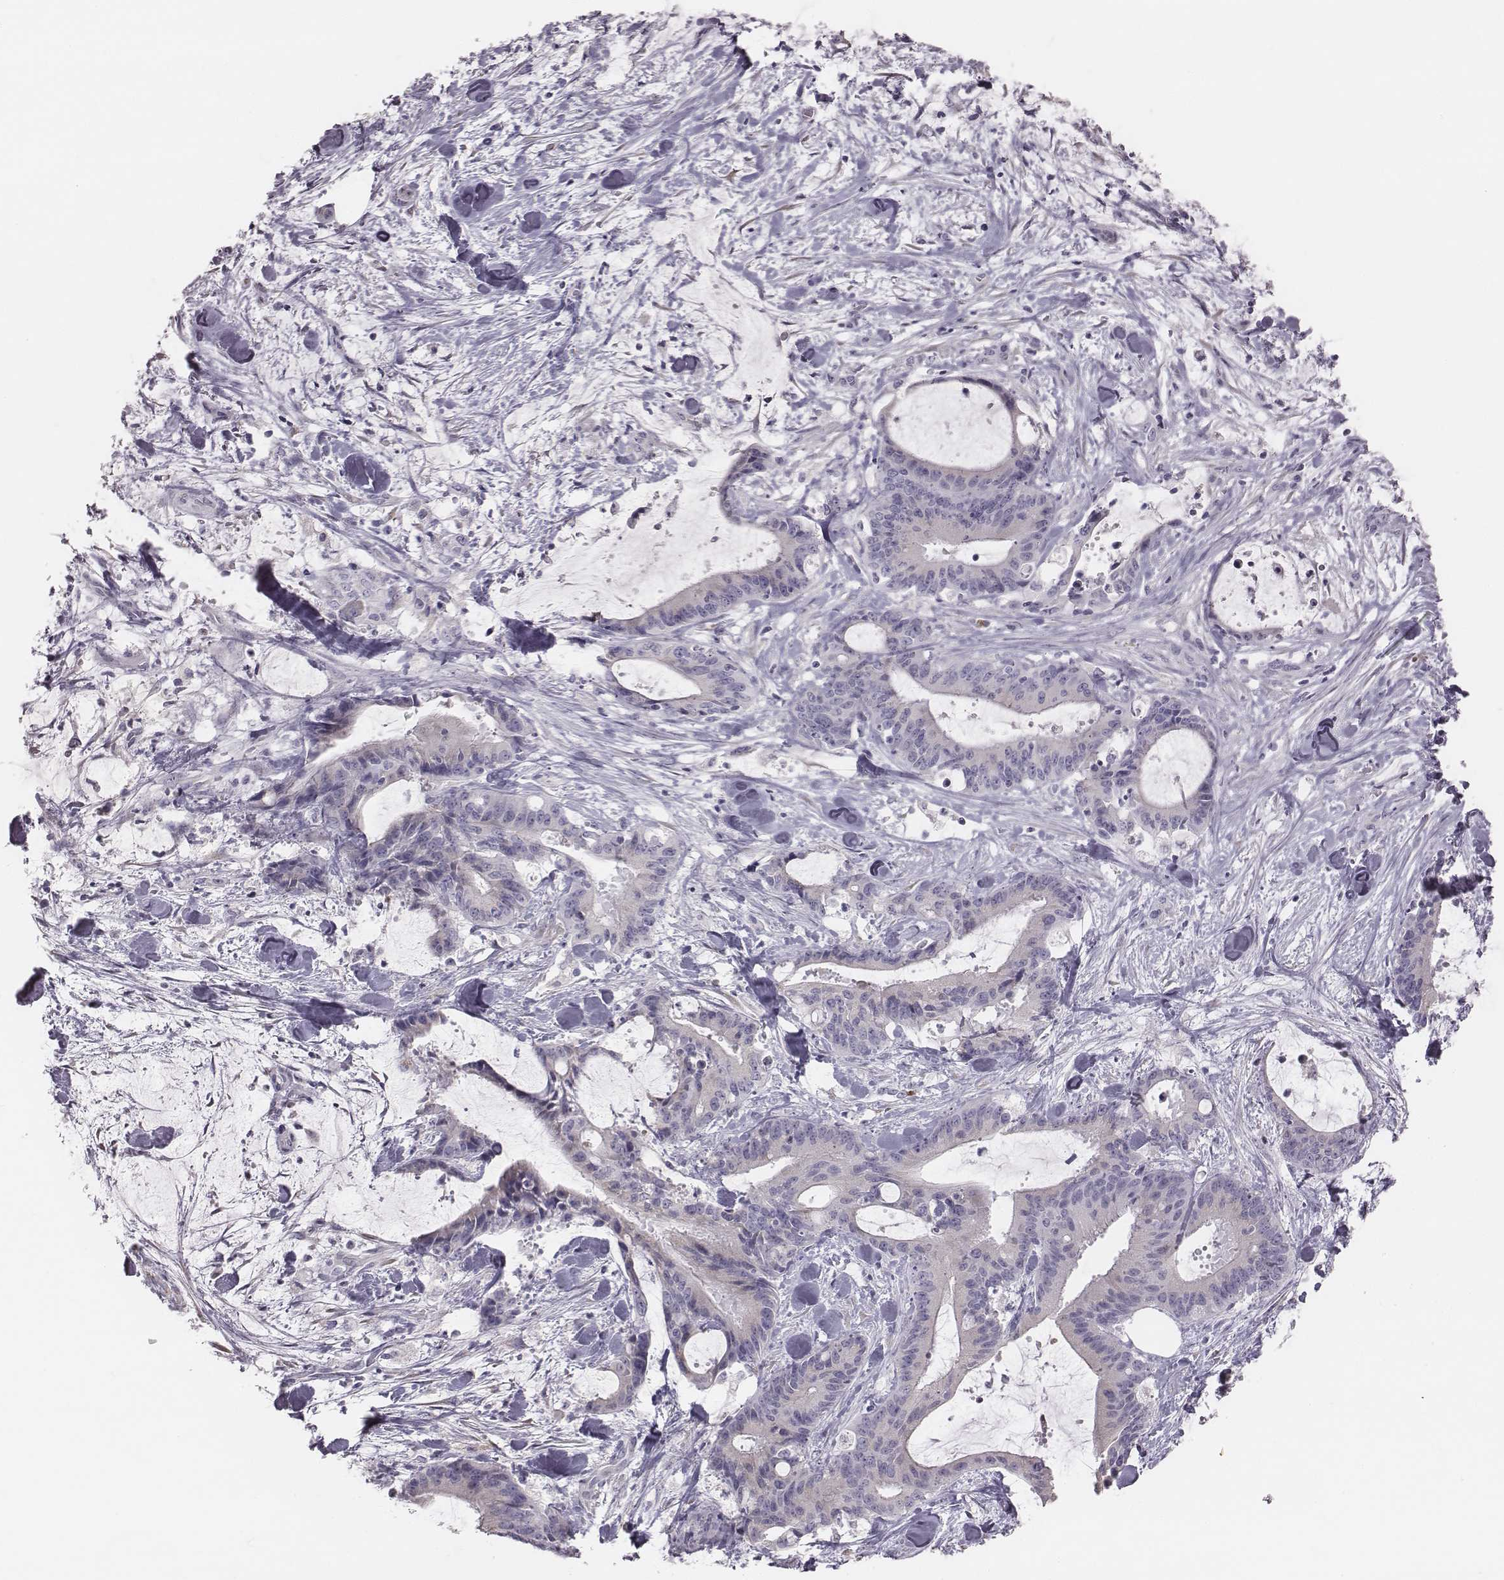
{"staining": {"intensity": "negative", "quantity": "none", "location": "none"}, "tissue": "liver cancer", "cell_type": "Tumor cells", "image_type": "cancer", "snomed": [{"axis": "morphology", "description": "Cholangiocarcinoma"}, {"axis": "topography", "description": "Liver"}], "caption": "This is an immunohistochemistry (IHC) histopathology image of human liver cancer. There is no expression in tumor cells.", "gene": "C6orf58", "patient": {"sex": "female", "age": 73}}